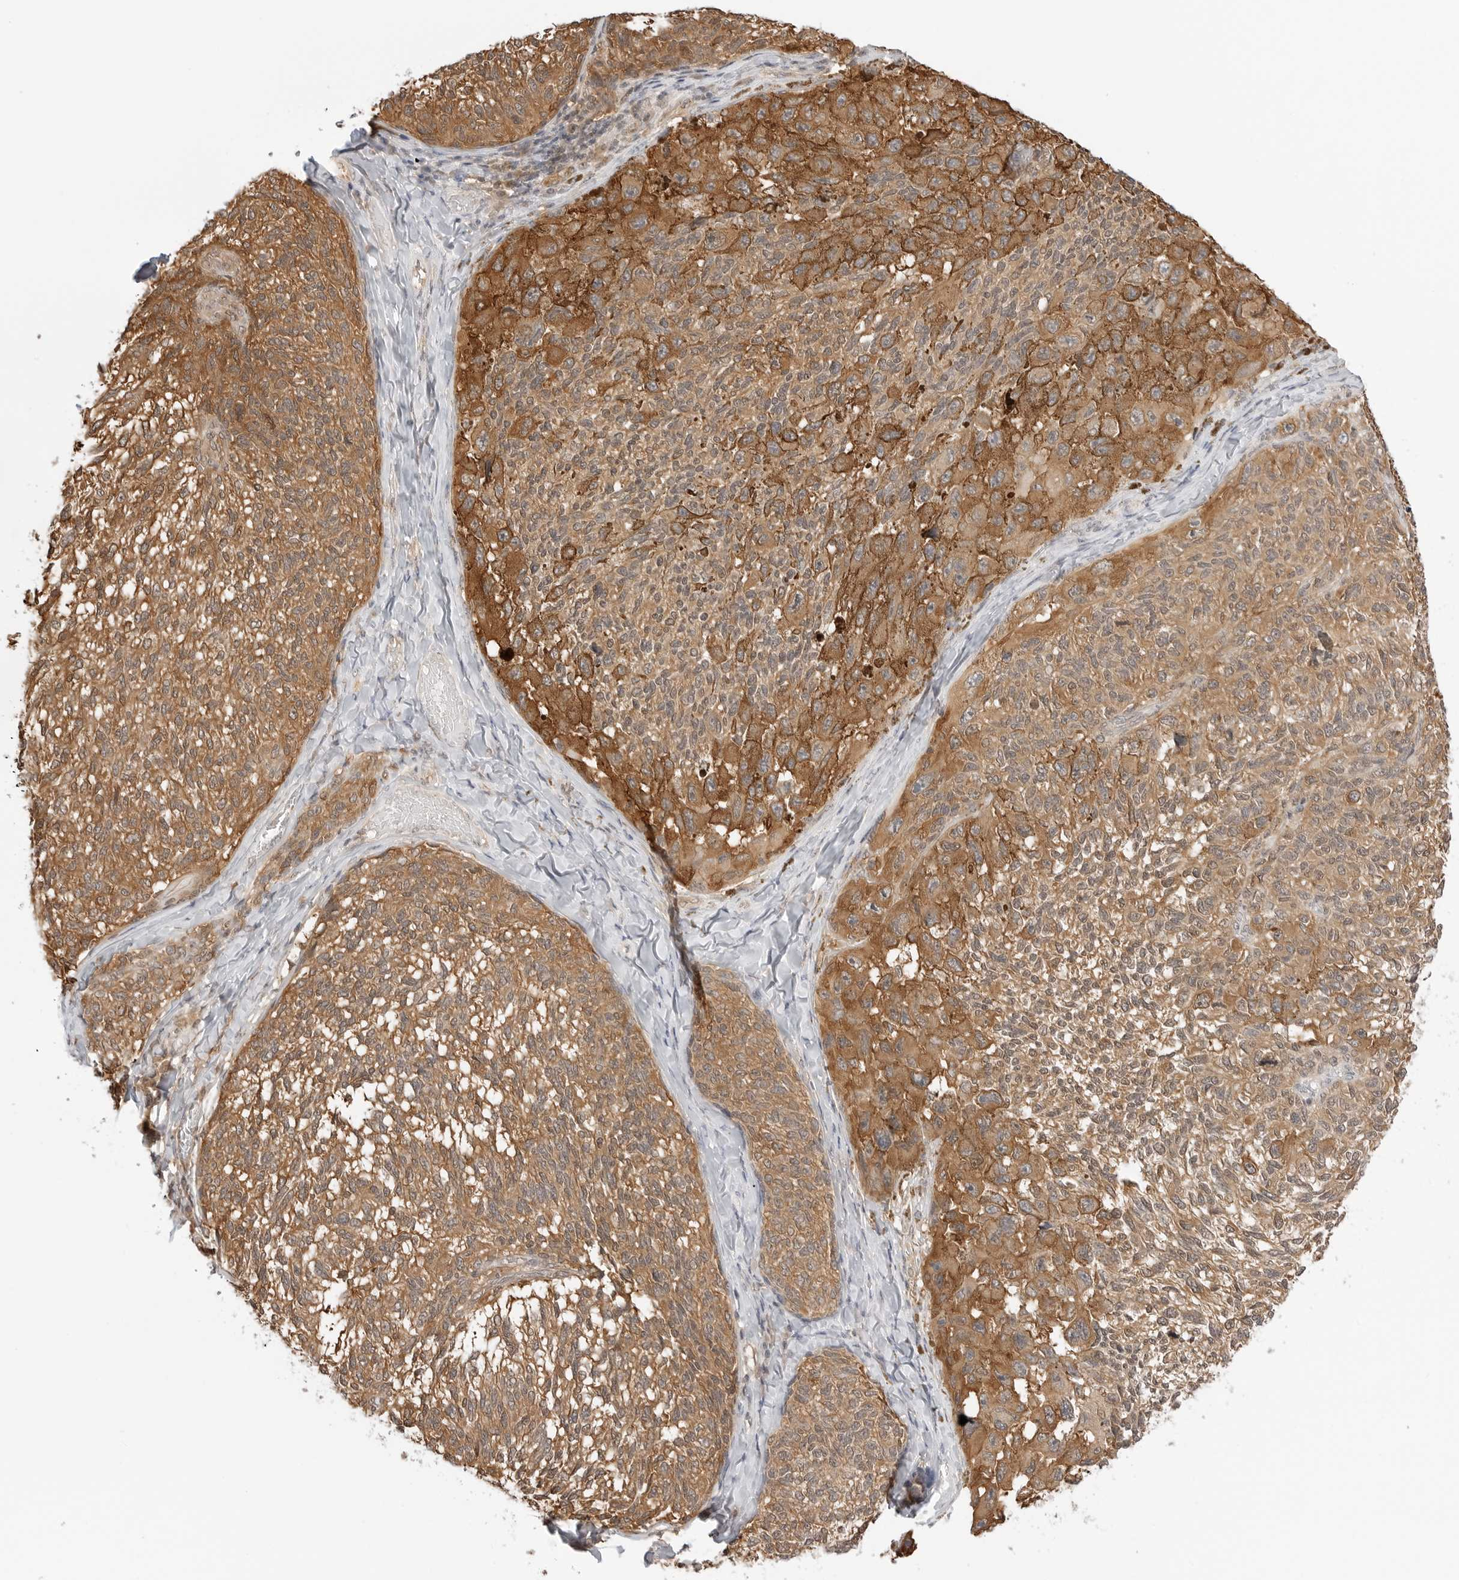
{"staining": {"intensity": "moderate", "quantity": ">75%", "location": "cytoplasmic/membranous"}, "tissue": "melanoma", "cell_type": "Tumor cells", "image_type": "cancer", "snomed": [{"axis": "morphology", "description": "Malignant melanoma, NOS"}, {"axis": "topography", "description": "Skin"}], "caption": "This image demonstrates immunohistochemistry (IHC) staining of malignant melanoma, with medium moderate cytoplasmic/membranous positivity in about >75% of tumor cells.", "gene": "NUDC", "patient": {"sex": "female", "age": 73}}